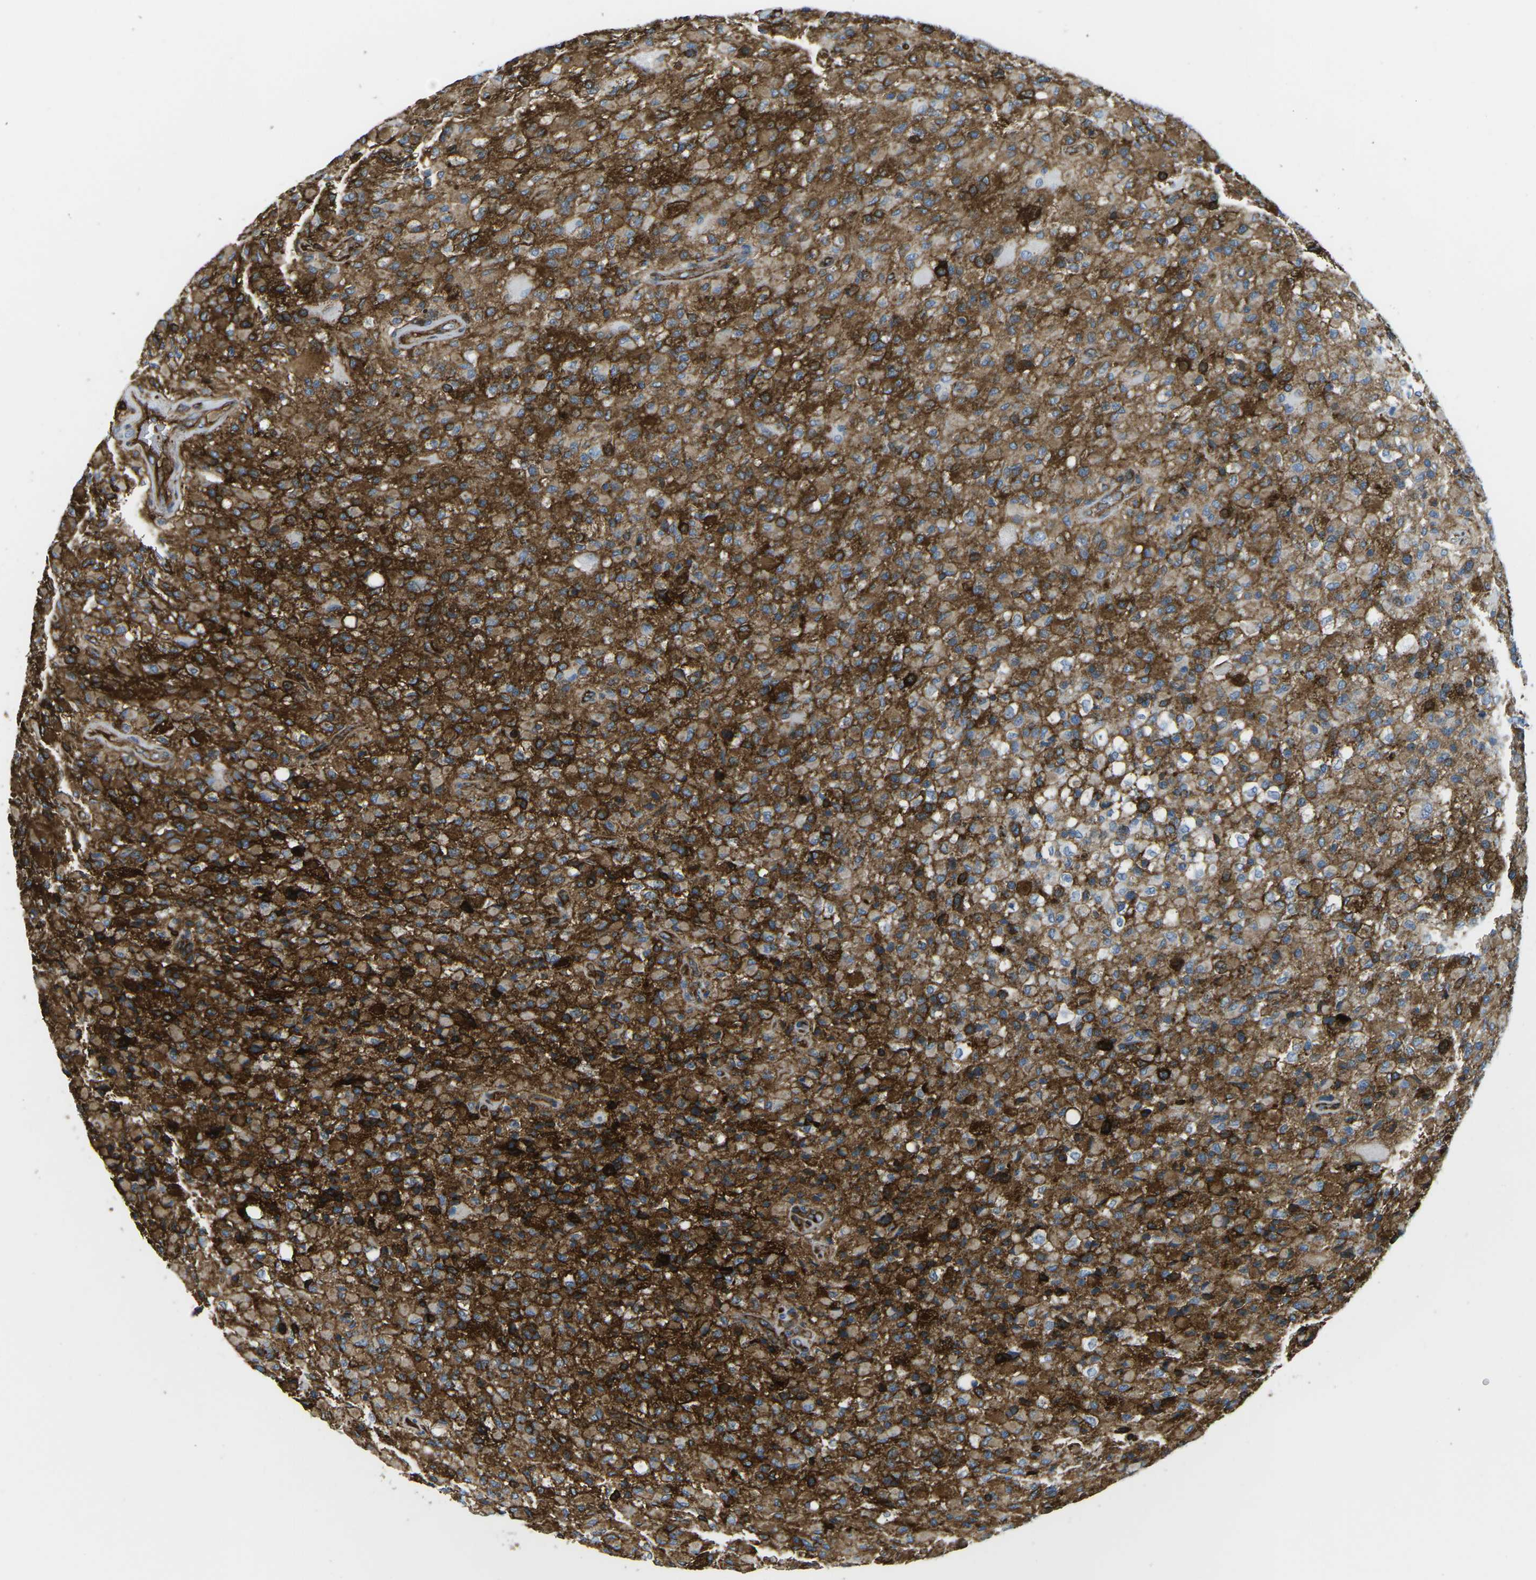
{"staining": {"intensity": "strong", "quantity": "25%-75%", "location": "cytoplasmic/membranous"}, "tissue": "glioma", "cell_type": "Tumor cells", "image_type": "cancer", "snomed": [{"axis": "morphology", "description": "Glioma, malignant, High grade"}, {"axis": "topography", "description": "Brain"}], "caption": "Human glioma stained for a protein (brown) exhibits strong cytoplasmic/membranous positive expression in about 25%-75% of tumor cells.", "gene": "HLA-B", "patient": {"sex": "male", "age": 71}}